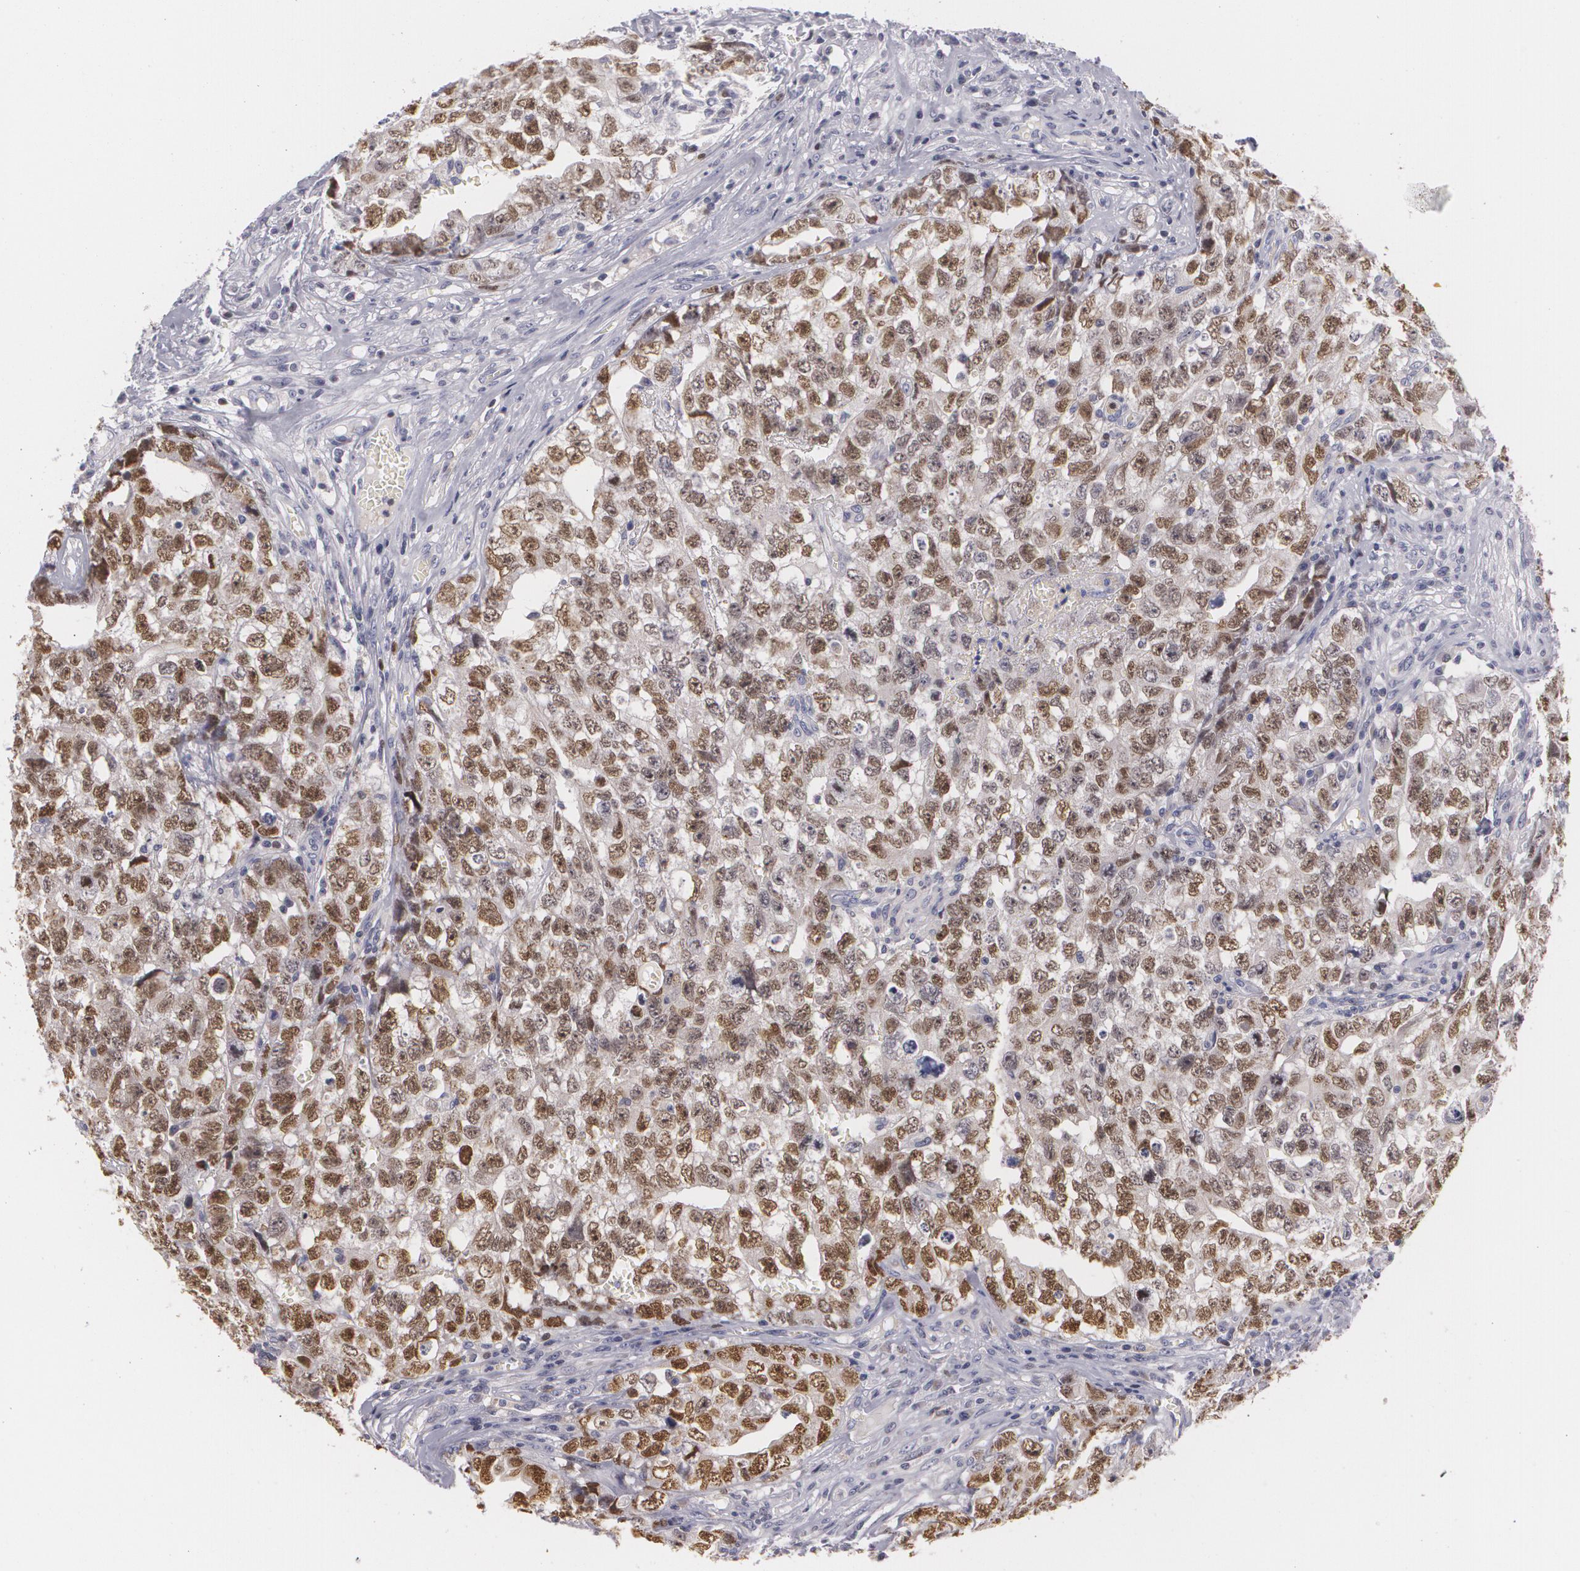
{"staining": {"intensity": "moderate", "quantity": ">75%", "location": "nuclear"}, "tissue": "testis cancer", "cell_type": "Tumor cells", "image_type": "cancer", "snomed": [{"axis": "morphology", "description": "Carcinoma, Embryonal, NOS"}, {"axis": "topography", "description": "Testis"}], "caption": "Testis embryonal carcinoma stained with a brown dye demonstrates moderate nuclear positive positivity in about >75% of tumor cells.", "gene": "ZBTB16", "patient": {"sex": "male", "age": 31}}